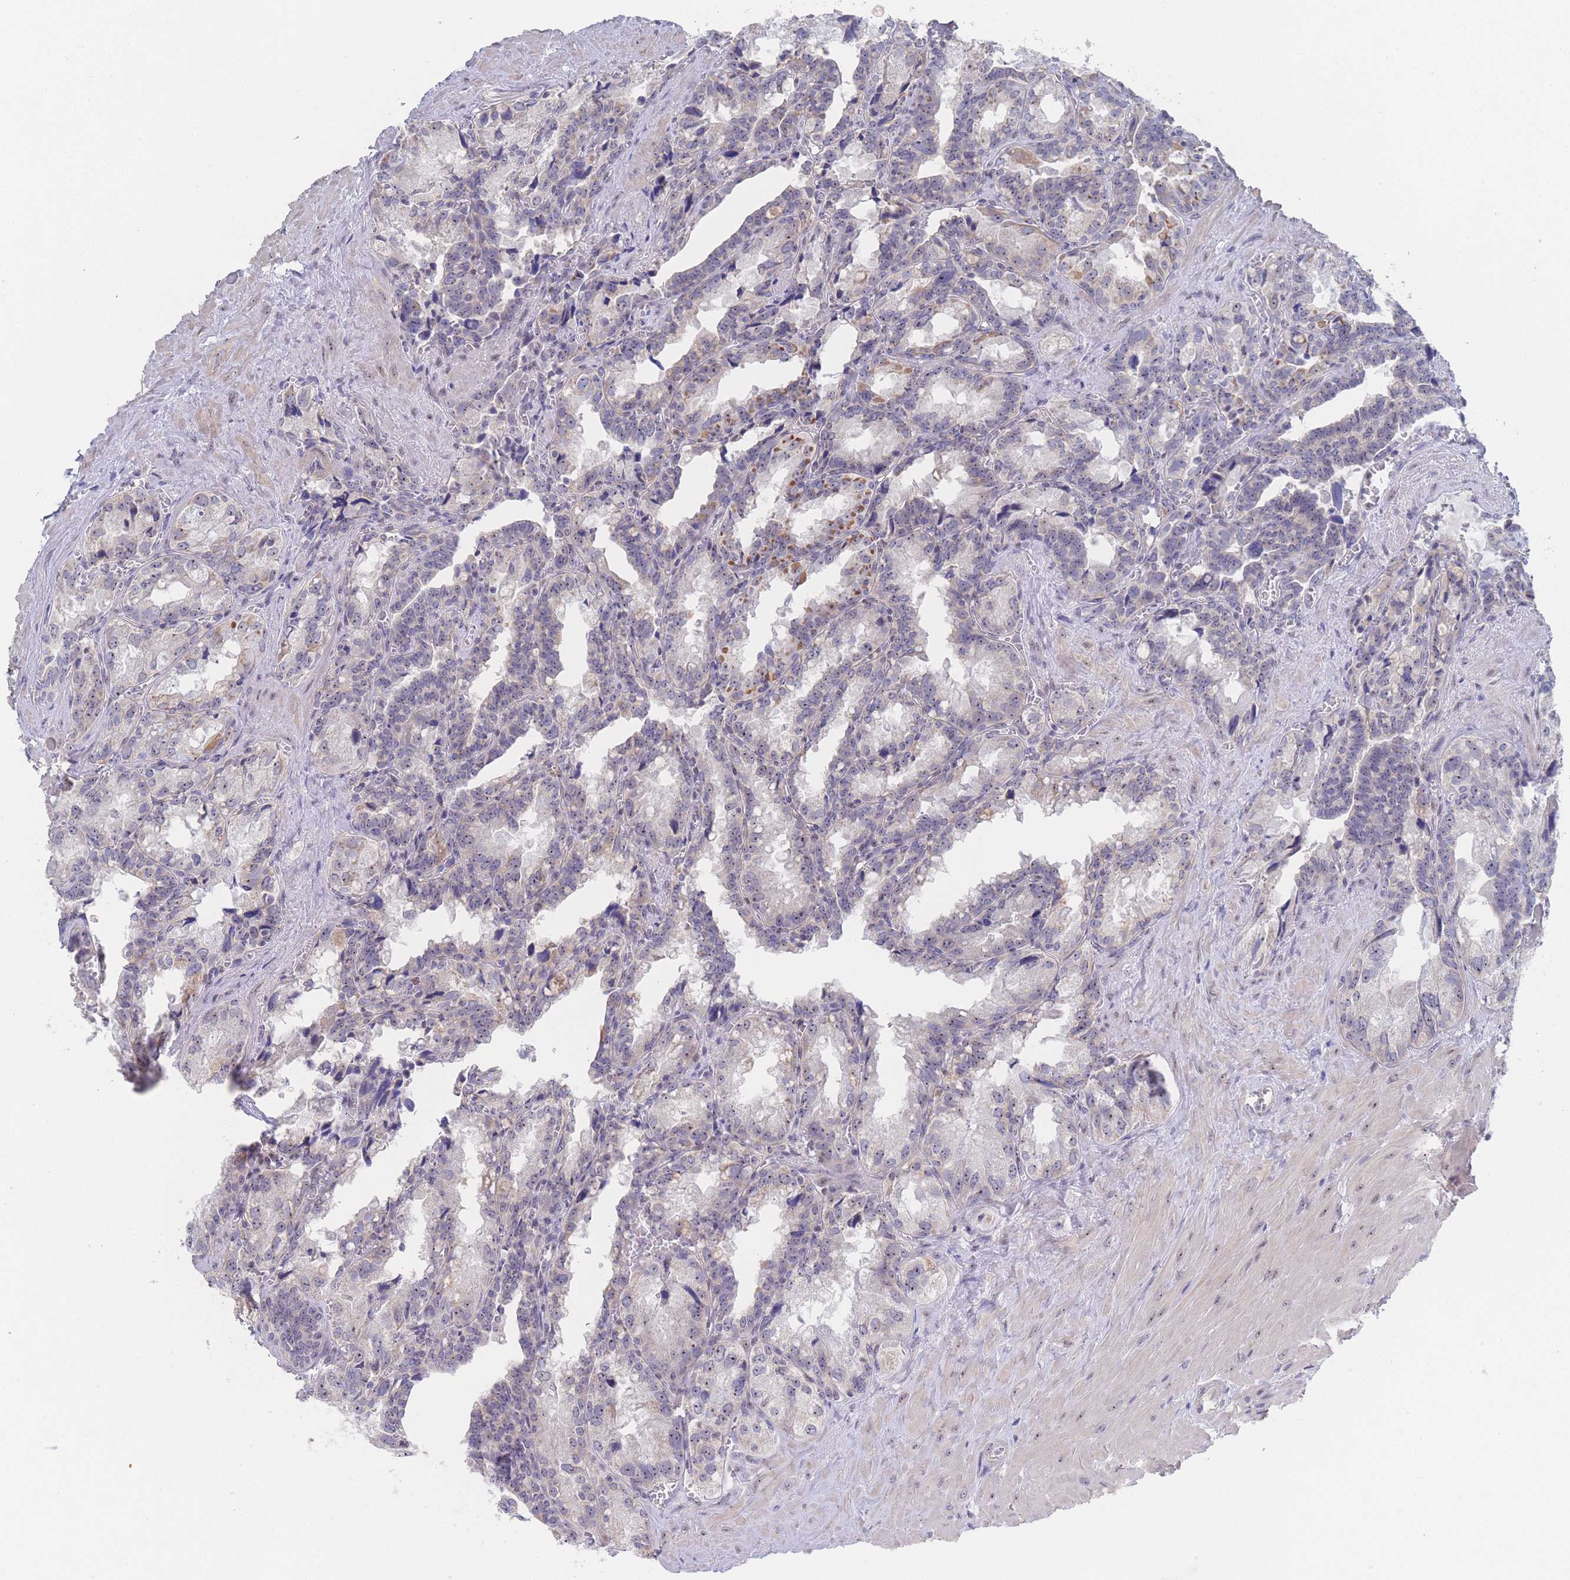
{"staining": {"intensity": "weak", "quantity": "25%-75%", "location": "cytoplasmic/membranous,nuclear"}, "tissue": "seminal vesicle", "cell_type": "Glandular cells", "image_type": "normal", "snomed": [{"axis": "morphology", "description": "Normal tissue, NOS"}, {"axis": "topography", "description": "Seminal veicle"}], "caption": "Glandular cells show weak cytoplasmic/membranous,nuclear staining in about 25%-75% of cells in normal seminal vesicle.", "gene": "ZNF142", "patient": {"sex": "male", "age": 68}}